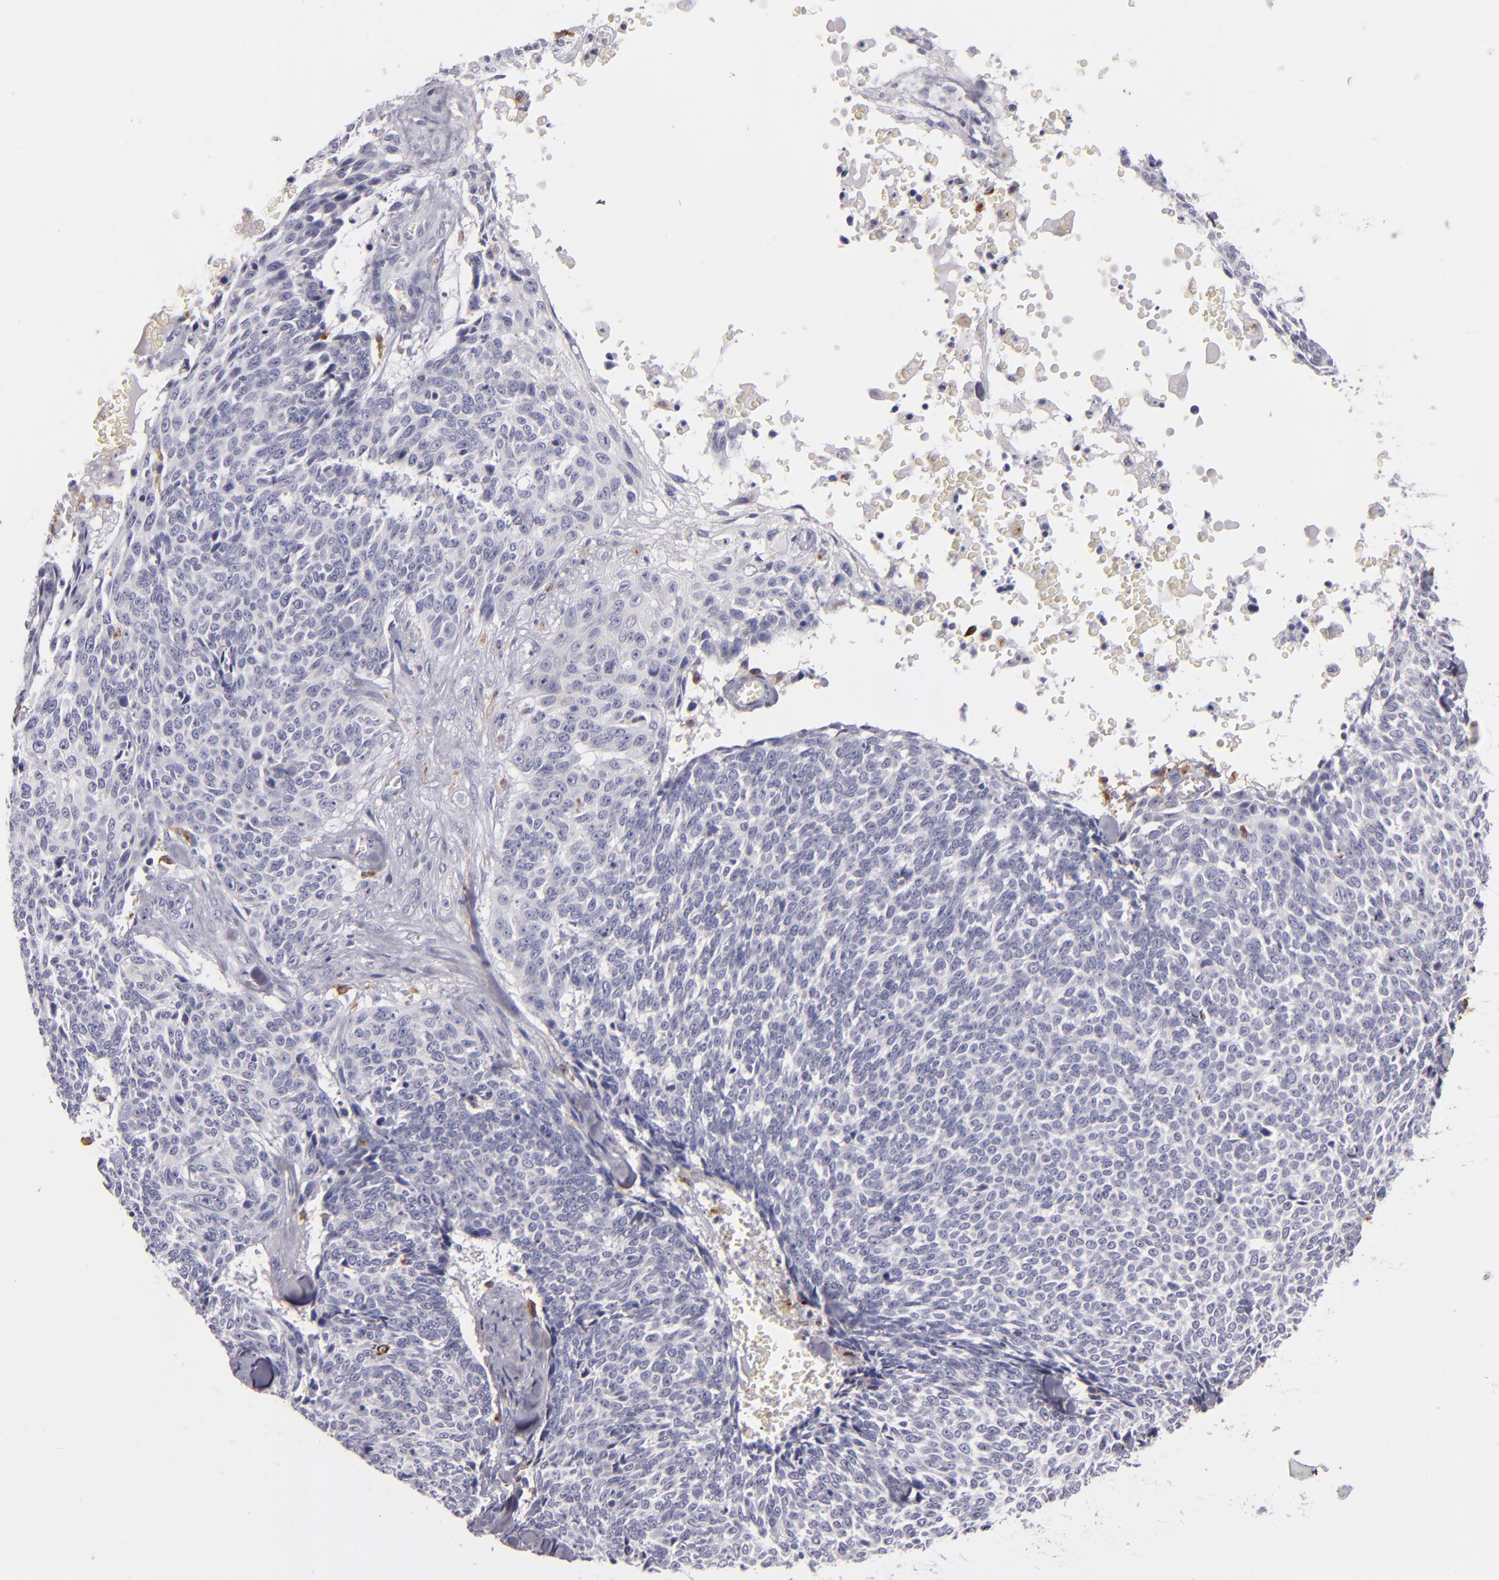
{"staining": {"intensity": "negative", "quantity": "none", "location": "none"}, "tissue": "skin cancer", "cell_type": "Tumor cells", "image_type": "cancer", "snomed": [{"axis": "morphology", "description": "Basal cell carcinoma"}, {"axis": "topography", "description": "Skin"}], "caption": "Skin basal cell carcinoma was stained to show a protein in brown. There is no significant expression in tumor cells. (DAB IHC, high magnification).", "gene": "CD74", "patient": {"sex": "female", "age": 89}}